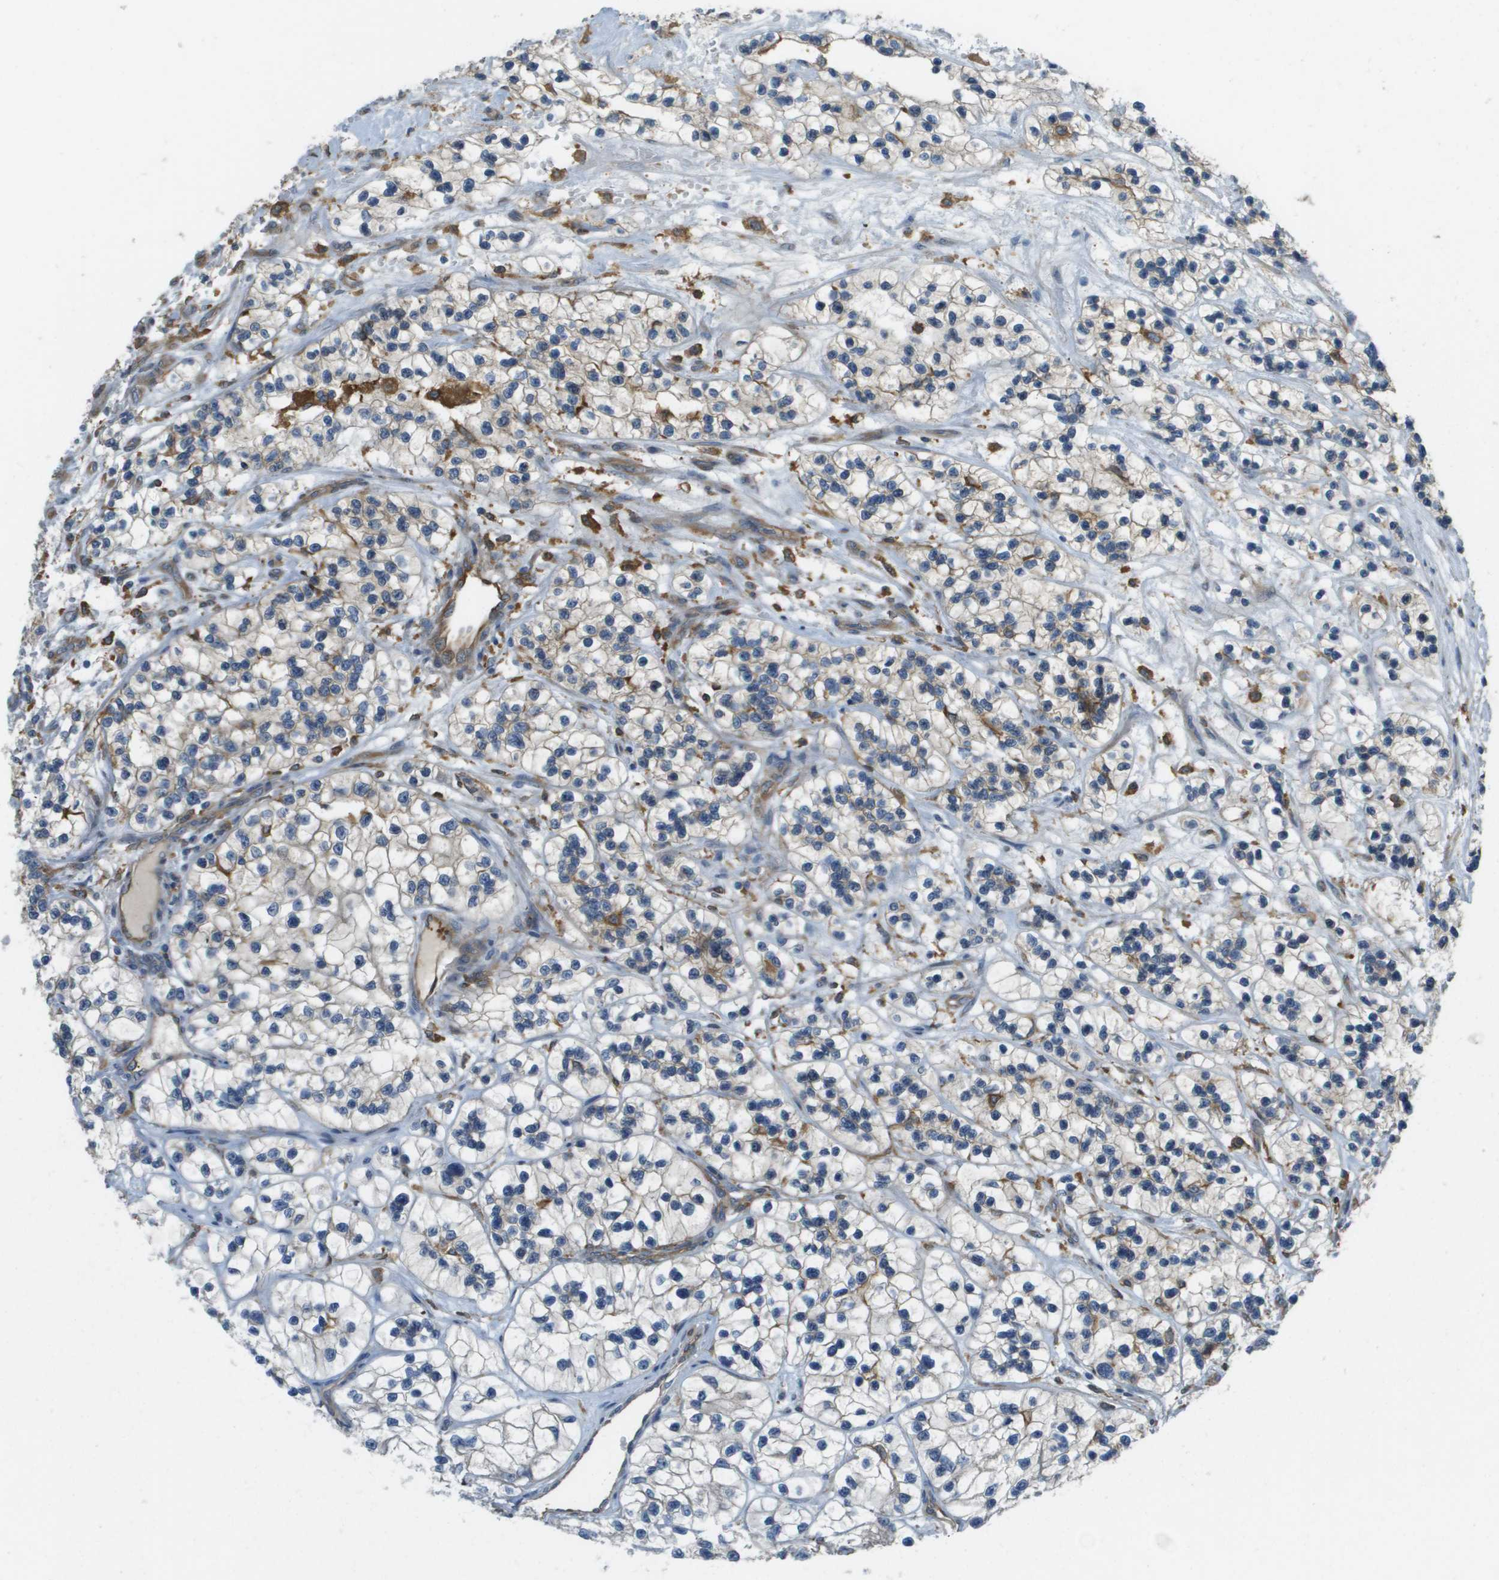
{"staining": {"intensity": "weak", "quantity": "<25%", "location": "cytoplasmic/membranous"}, "tissue": "renal cancer", "cell_type": "Tumor cells", "image_type": "cancer", "snomed": [{"axis": "morphology", "description": "Adenocarcinoma, NOS"}, {"axis": "topography", "description": "Kidney"}], "caption": "DAB immunohistochemical staining of human adenocarcinoma (renal) exhibits no significant expression in tumor cells.", "gene": "CORO1B", "patient": {"sex": "female", "age": 57}}